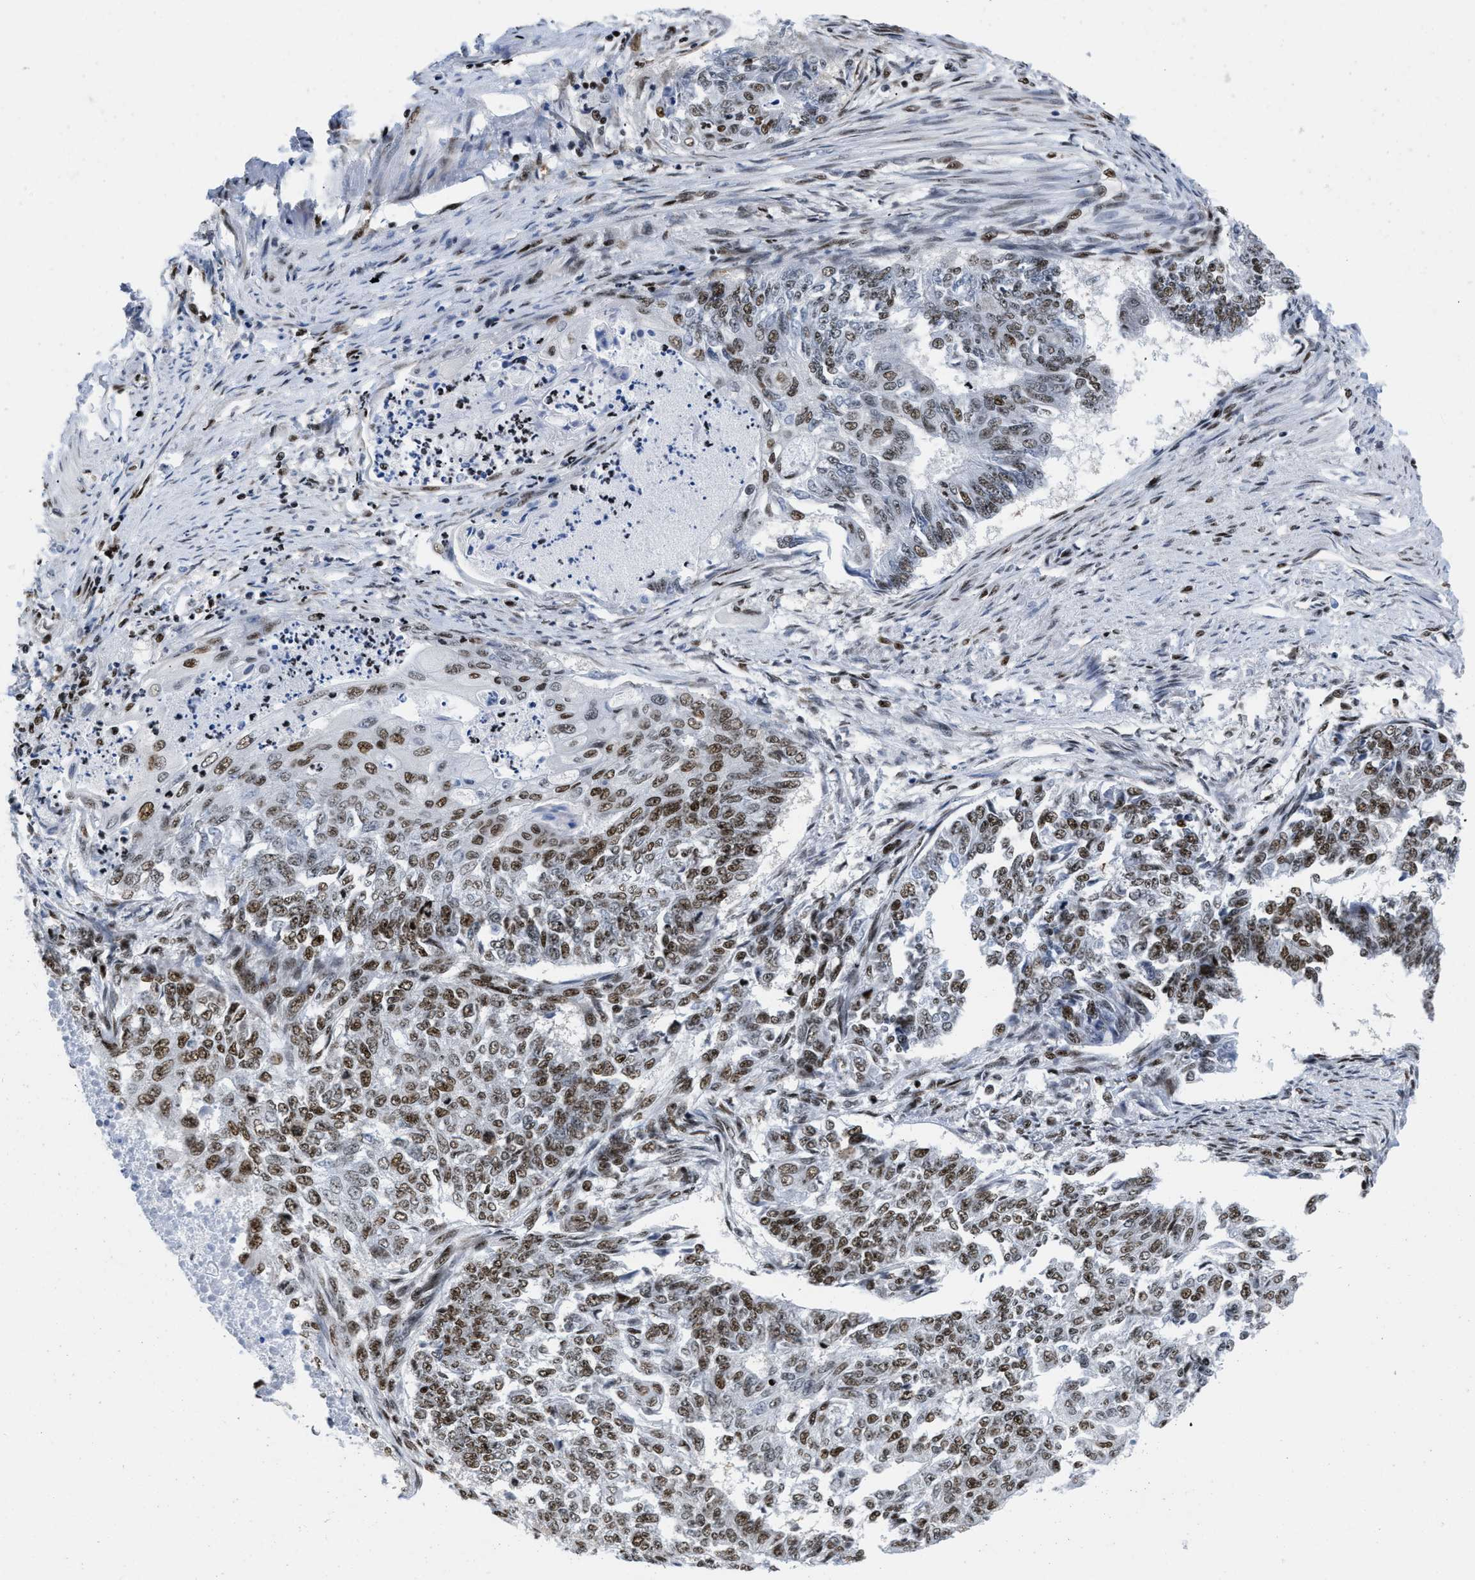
{"staining": {"intensity": "moderate", "quantity": ">75%", "location": "nuclear"}, "tissue": "endometrial cancer", "cell_type": "Tumor cells", "image_type": "cancer", "snomed": [{"axis": "morphology", "description": "Adenocarcinoma, NOS"}, {"axis": "topography", "description": "Endometrium"}], "caption": "Tumor cells reveal medium levels of moderate nuclear staining in about >75% of cells in endometrial cancer. Using DAB (3,3'-diaminobenzidine) (brown) and hematoxylin (blue) stains, captured at high magnification using brightfield microscopy.", "gene": "CREB1", "patient": {"sex": "female", "age": 32}}